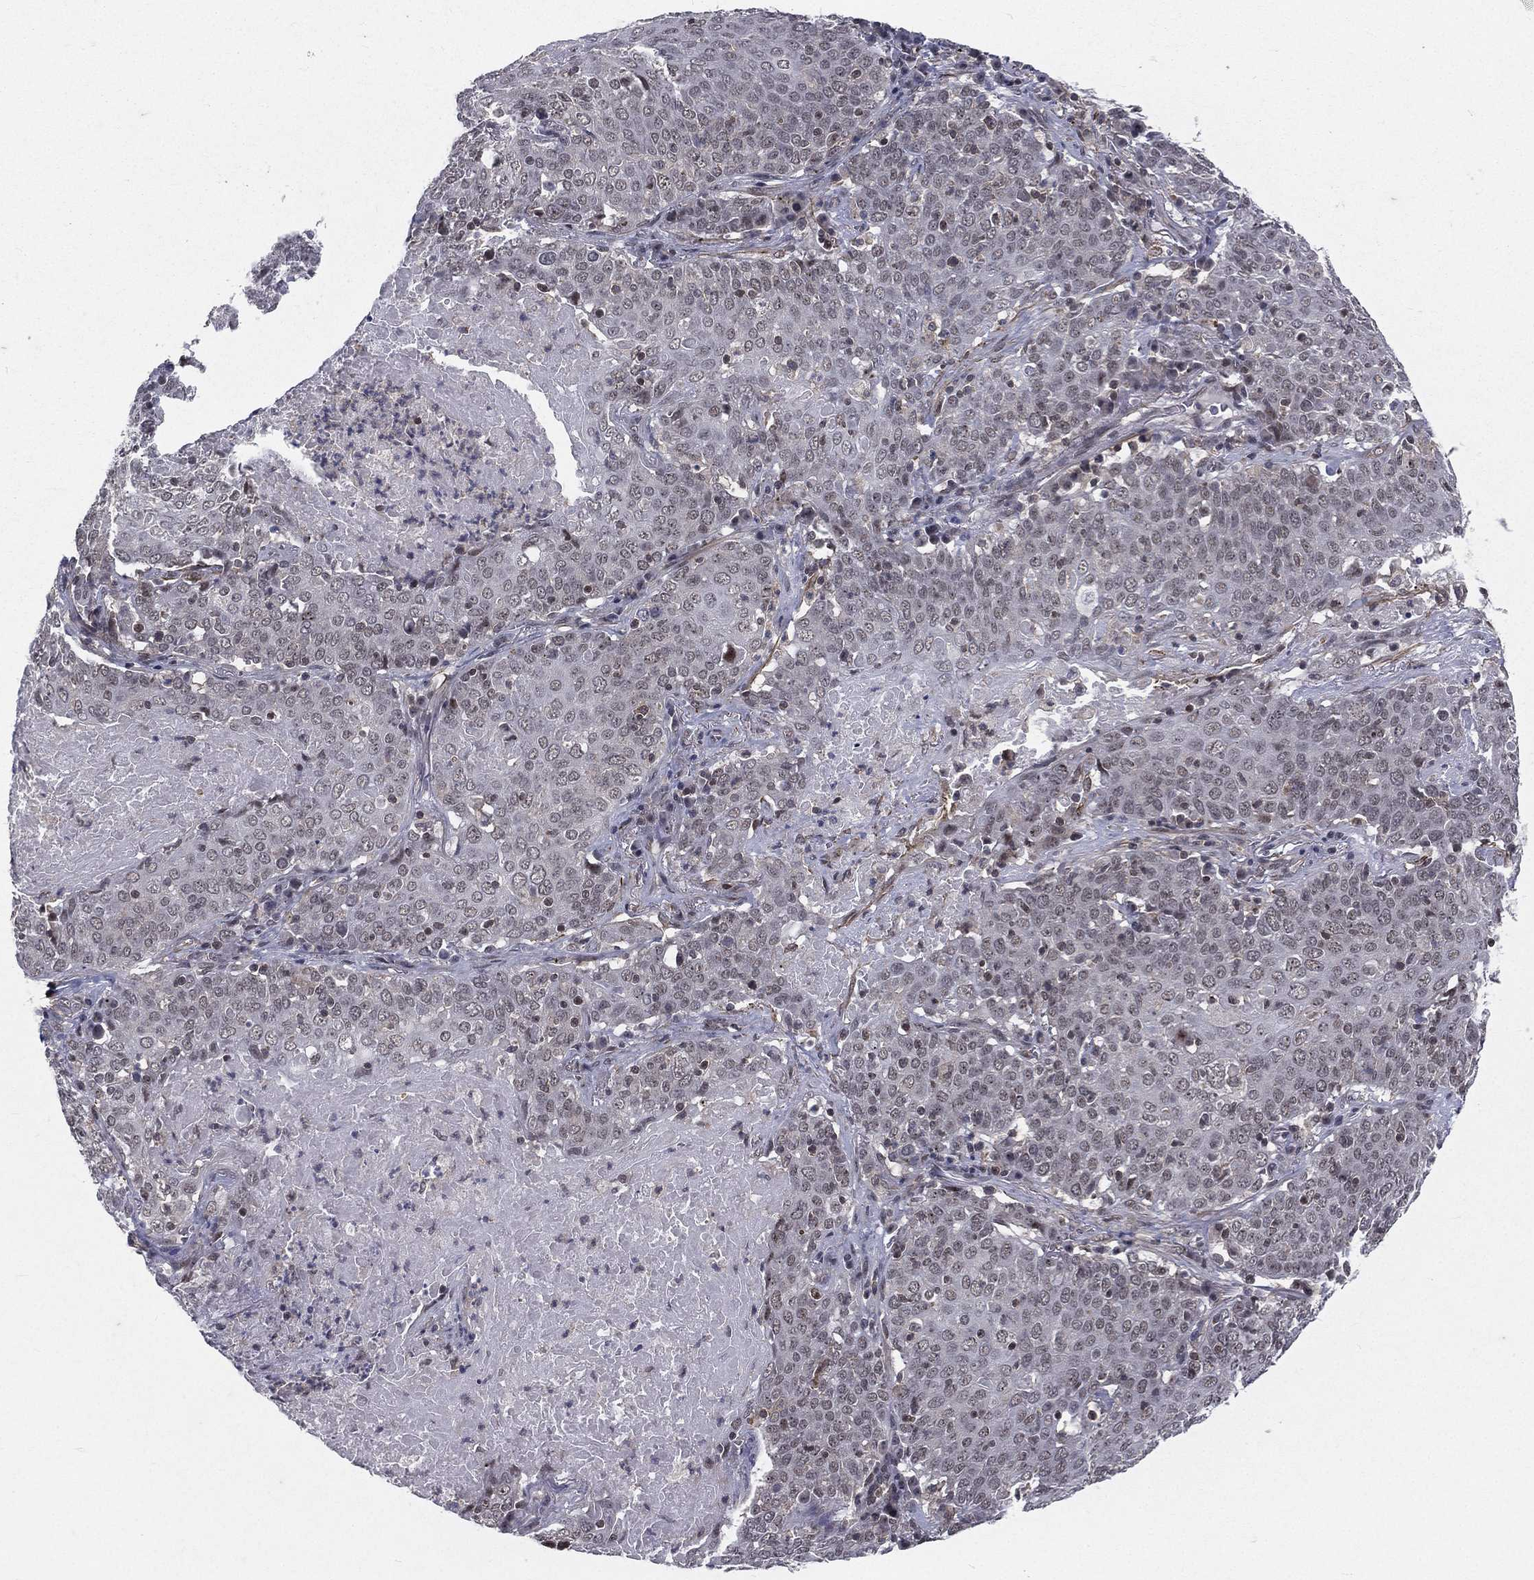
{"staining": {"intensity": "negative", "quantity": "none", "location": "none"}, "tissue": "lung cancer", "cell_type": "Tumor cells", "image_type": "cancer", "snomed": [{"axis": "morphology", "description": "Squamous cell carcinoma, NOS"}, {"axis": "topography", "description": "Lung"}], "caption": "DAB immunohistochemical staining of human lung squamous cell carcinoma shows no significant expression in tumor cells.", "gene": "MORC2", "patient": {"sex": "male", "age": 82}}